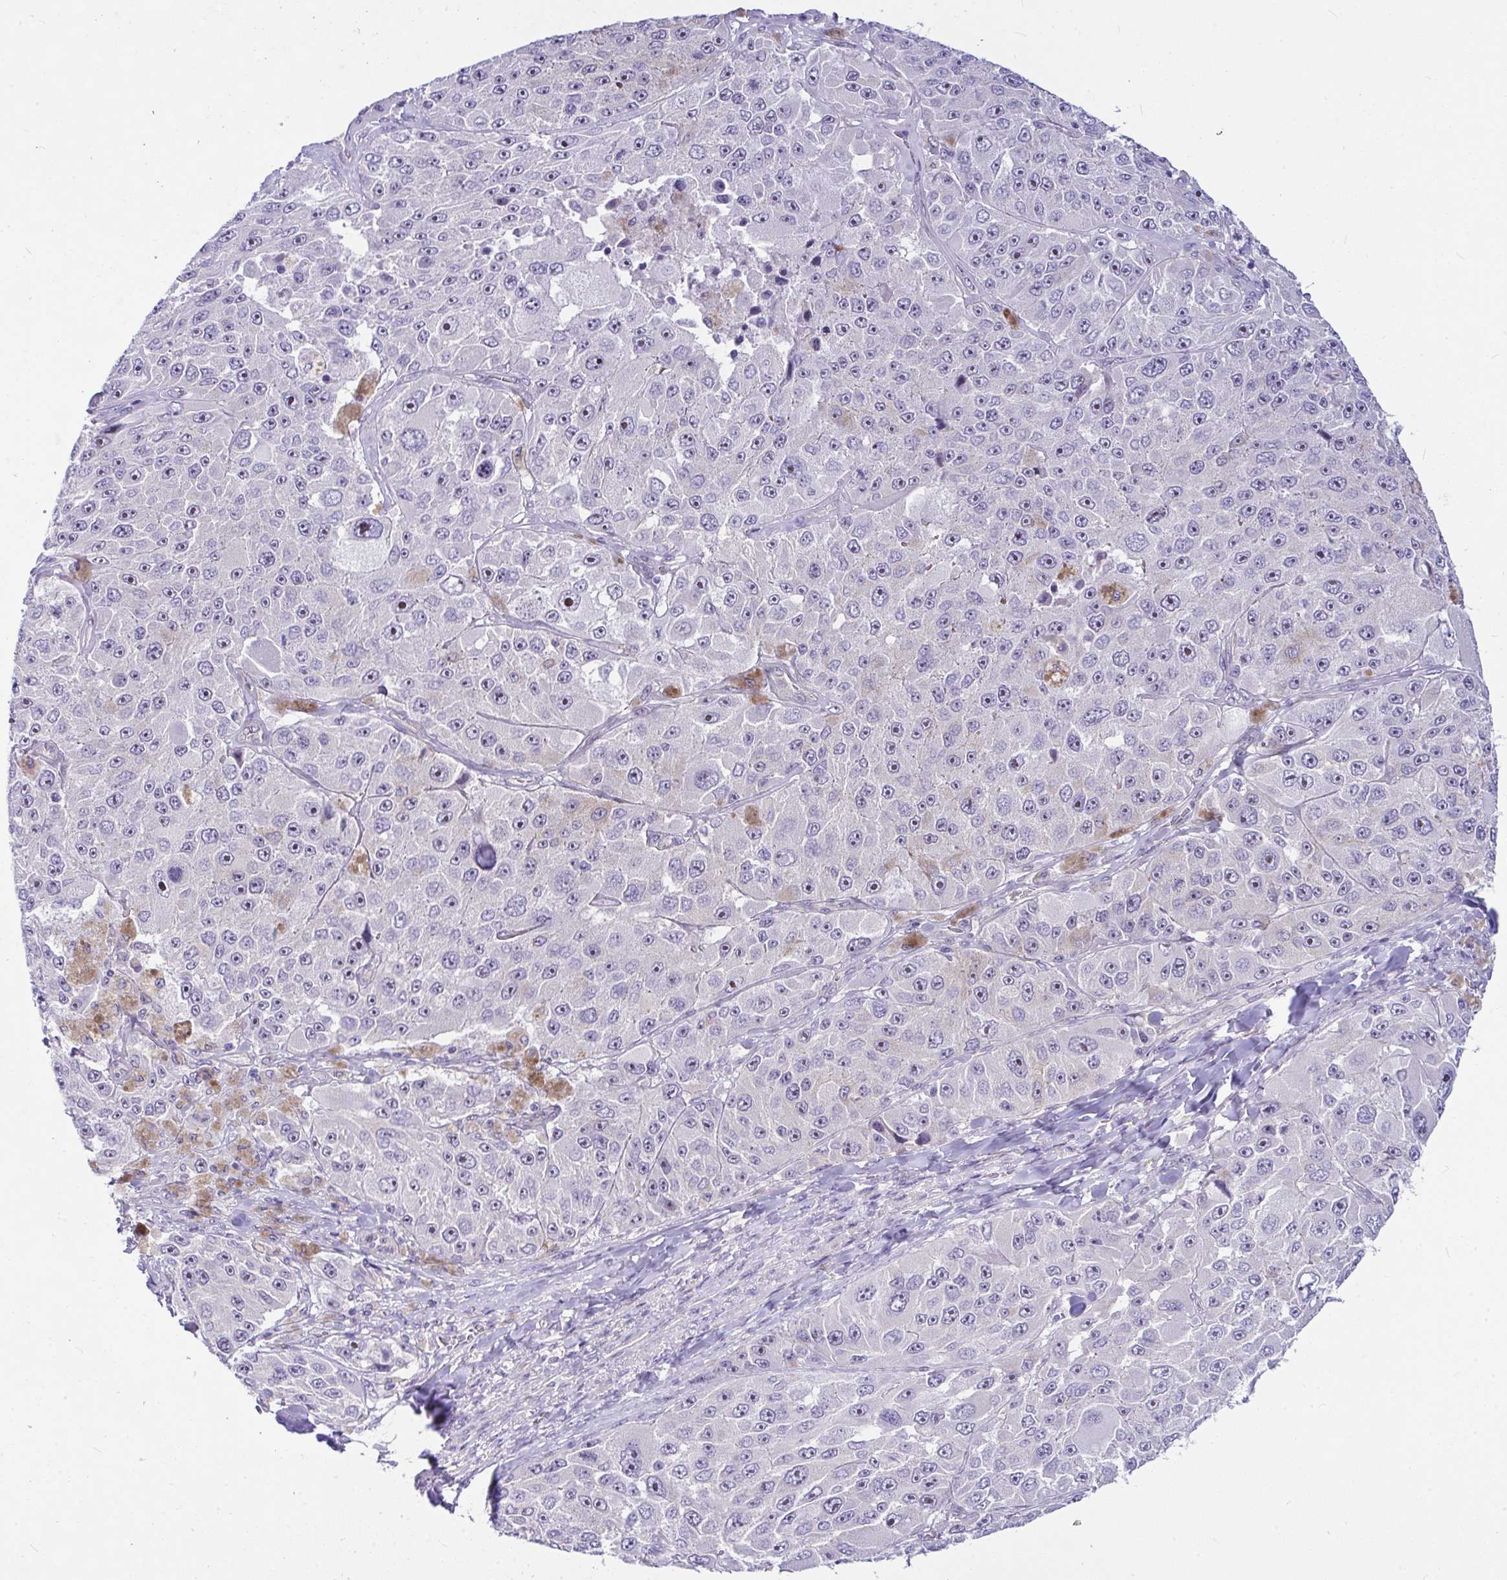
{"staining": {"intensity": "moderate", "quantity": "25%-75%", "location": "nuclear"}, "tissue": "melanoma", "cell_type": "Tumor cells", "image_type": "cancer", "snomed": [{"axis": "morphology", "description": "Malignant melanoma, Metastatic site"}, {"axis": "topography", "description": "Lymph node"}], "caption": "High-power microscopy captured an immunohistochemistry histopathology image of malignant melanoma (metastatic site), revealing moderate nuclear positivity in approximately 25%-75% of tumor cells.", "gene": "NFXL1", "patient": {"sex": "male", "age": 62}}